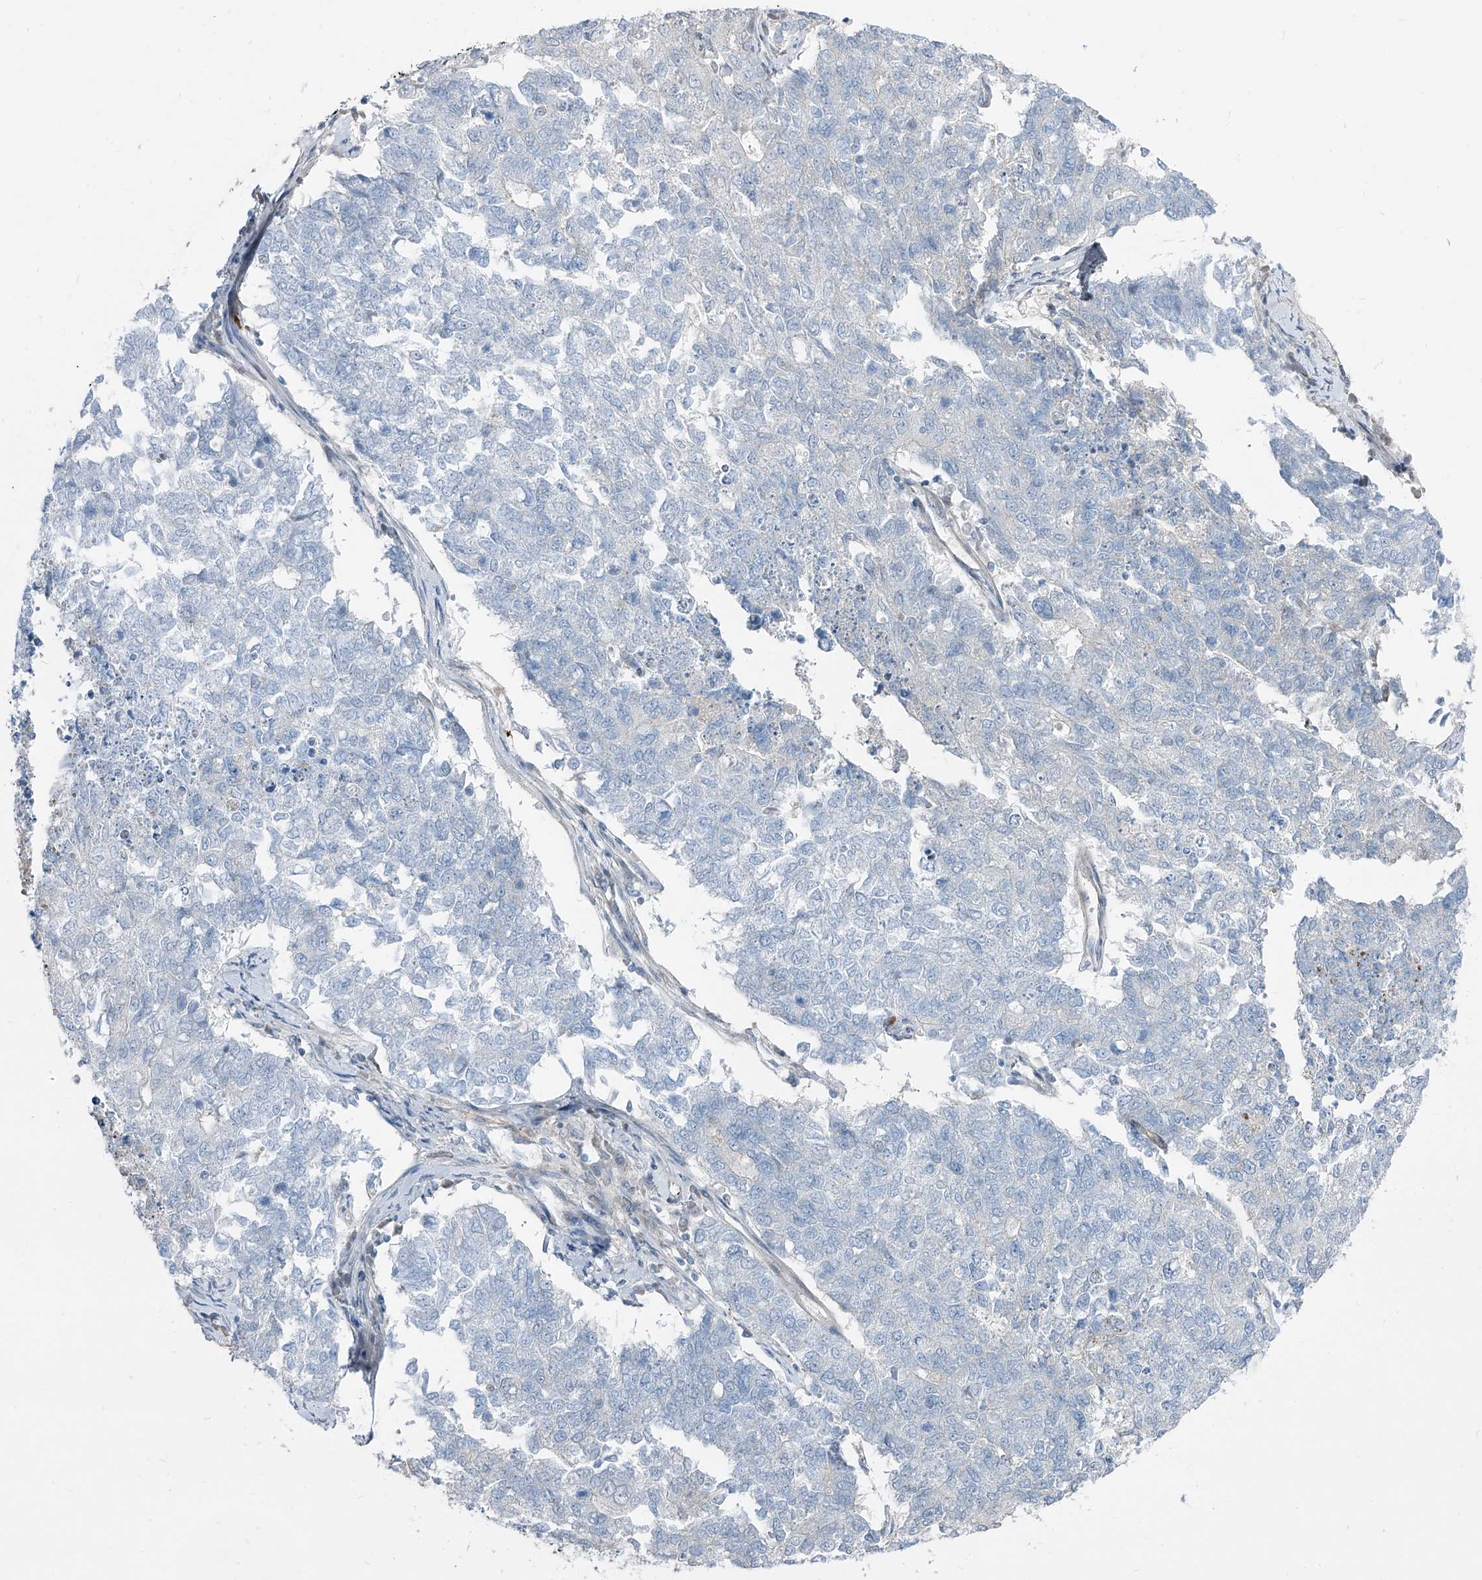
{"staining": {"intensity": "negative", "quantity": "none", "location": "none"}, "tissue": "cervical cancer", "cell_type": "Tumor cells", "image_type": "cancer", "snomed": [{"axis": "morphology", "description": "Squamous cell carcinoma, NOS"}, {"axis": "topography", "description": "Cervix"}], "caption": "Tumor cells are negative for protein expression in human cervical cancer (squamous cell carcinoma).", "gene": "HOXA3", "patient": {"sex": "female", "age": 63}}